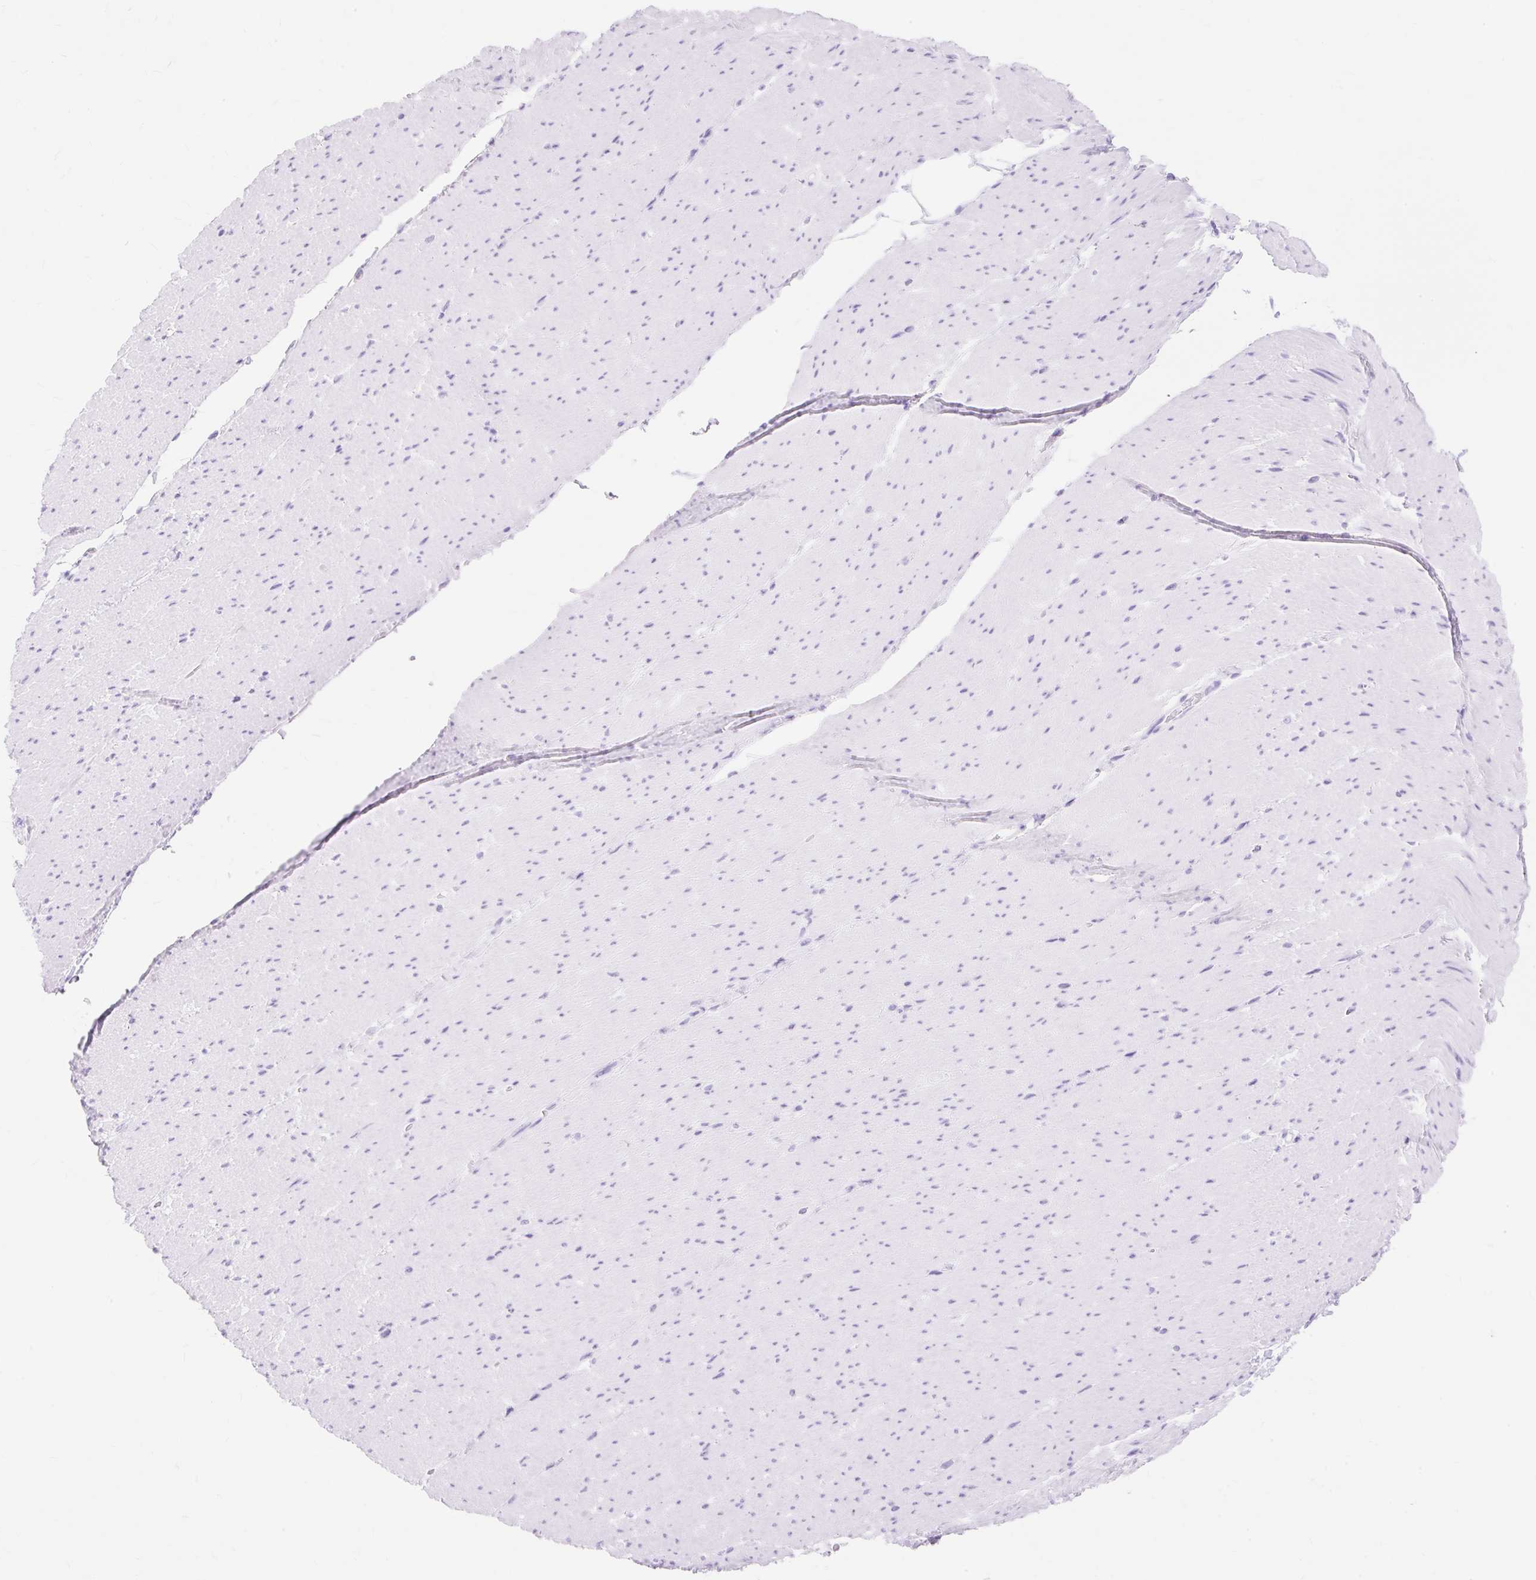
{"staining": {"intensity": "negative", "quantity": "none", "location": "none"}, "tissue": "smooth muscle", "cell_type": "Smooth muscle cells", "image_type": "normal", "snomed": [{"axis": "morphology", "description": "Normal tissue, NOS"}, {"axis": "topography", "description": "Smooth muscle"}, {"axis": "topography", "description": "Rectum"}], "caption": "This is an immunohistochemistry (IHC) micrograph of normal smooth muscle. There is no expression in smooth muscle cells.", "gene": "MBP", "patient": {"sex": "male", "age": 53}}